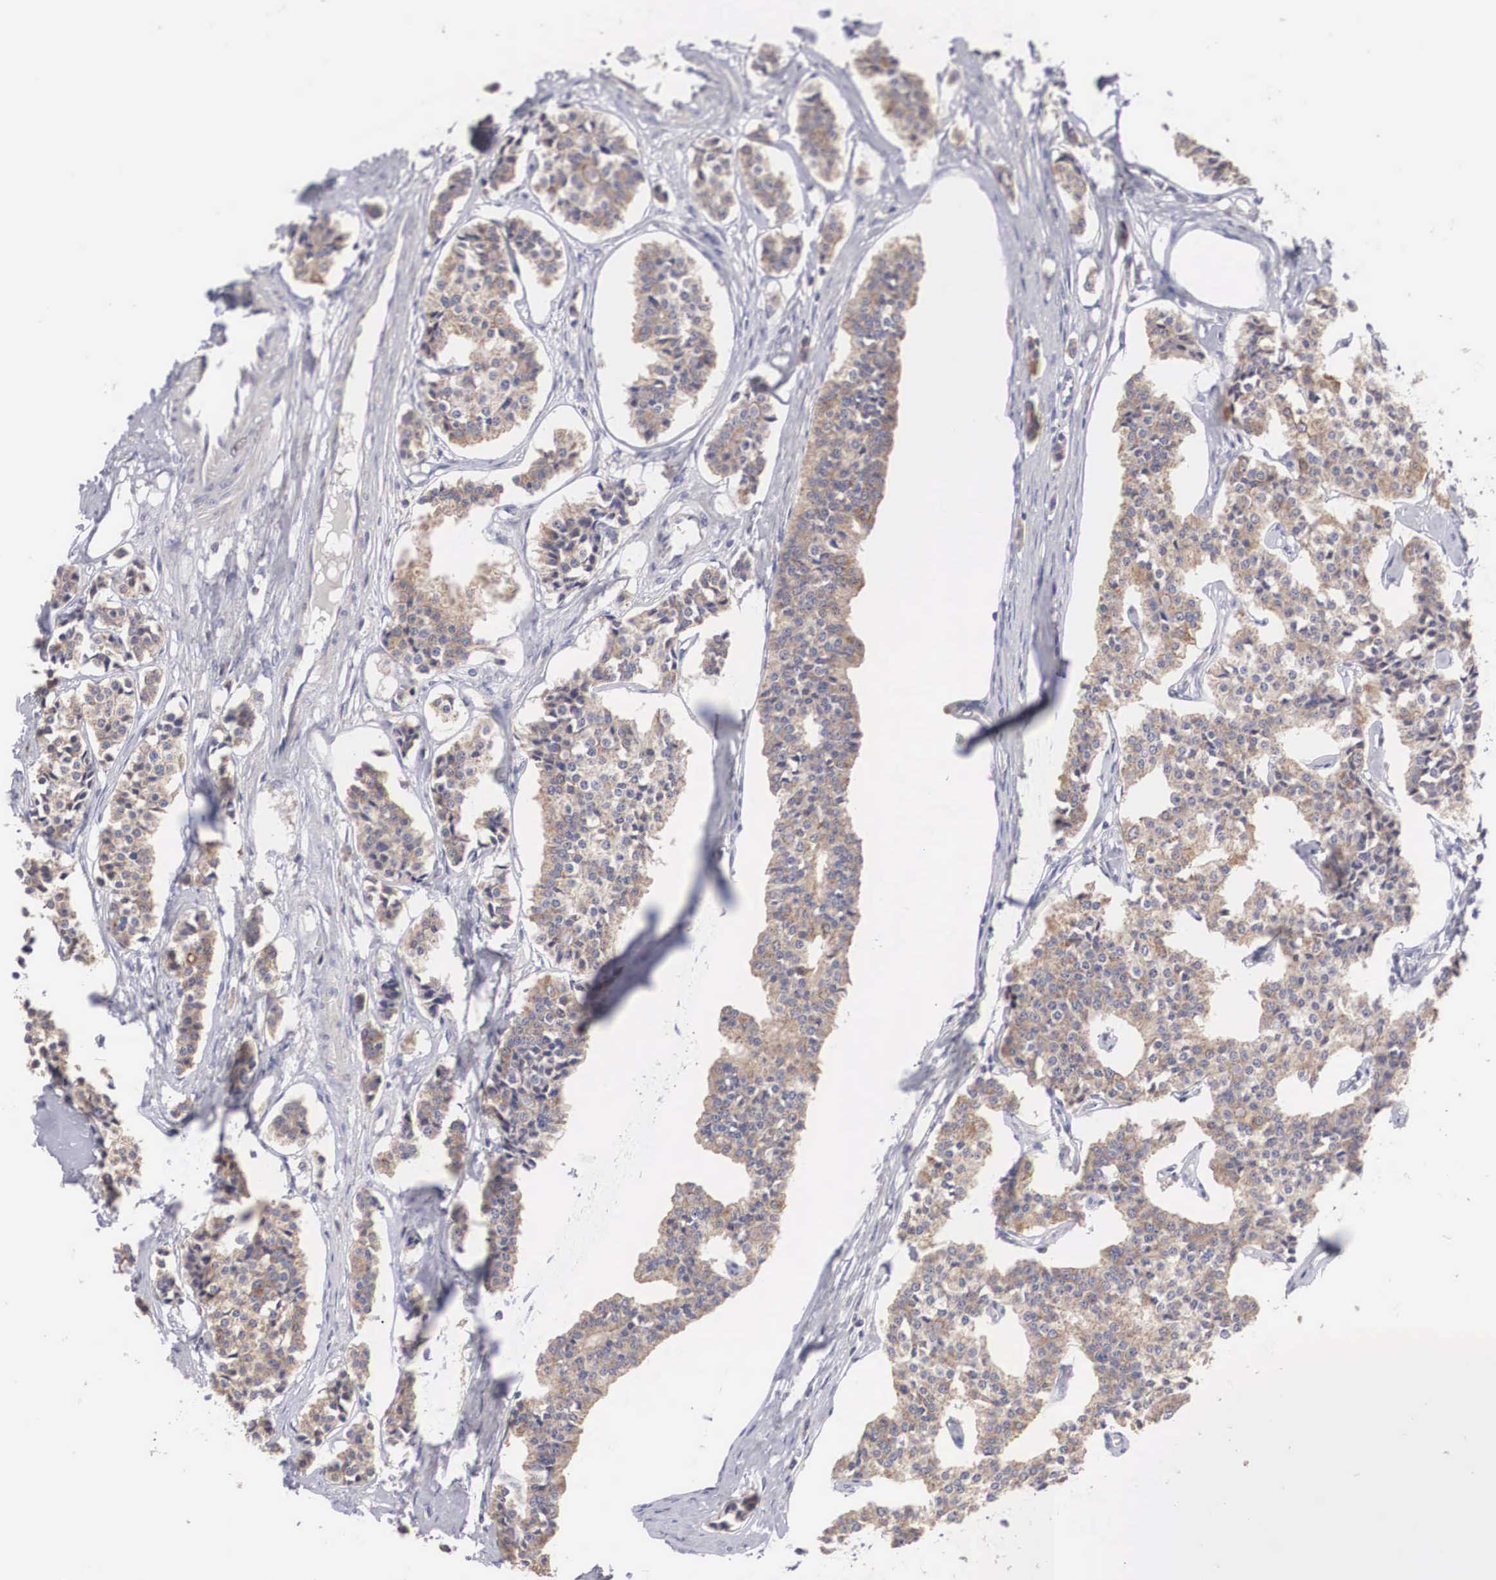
{"staining": {"intensity": "weak", "quantity": ">75%", "location": "cytoplasmic/membranous"}, "tissue": "carcinoid", "cell_type": "Tumor cells", "image_type": "cancer", "snomed": [{"axis": "morphology", "description": "Carcinoid, malignant, NOS"}, {"axis": "topography", "description": "Small intestine"}], "caption": "An immunohistochemistry histopathology image of neoplastic tissue is shown. Protein staining in brown shows weak cytoplasmic/membranous positivity in carcinoid within tumor cells.", "gene": "TXLNG", "patient": {"sex": "male", "age": 63}}